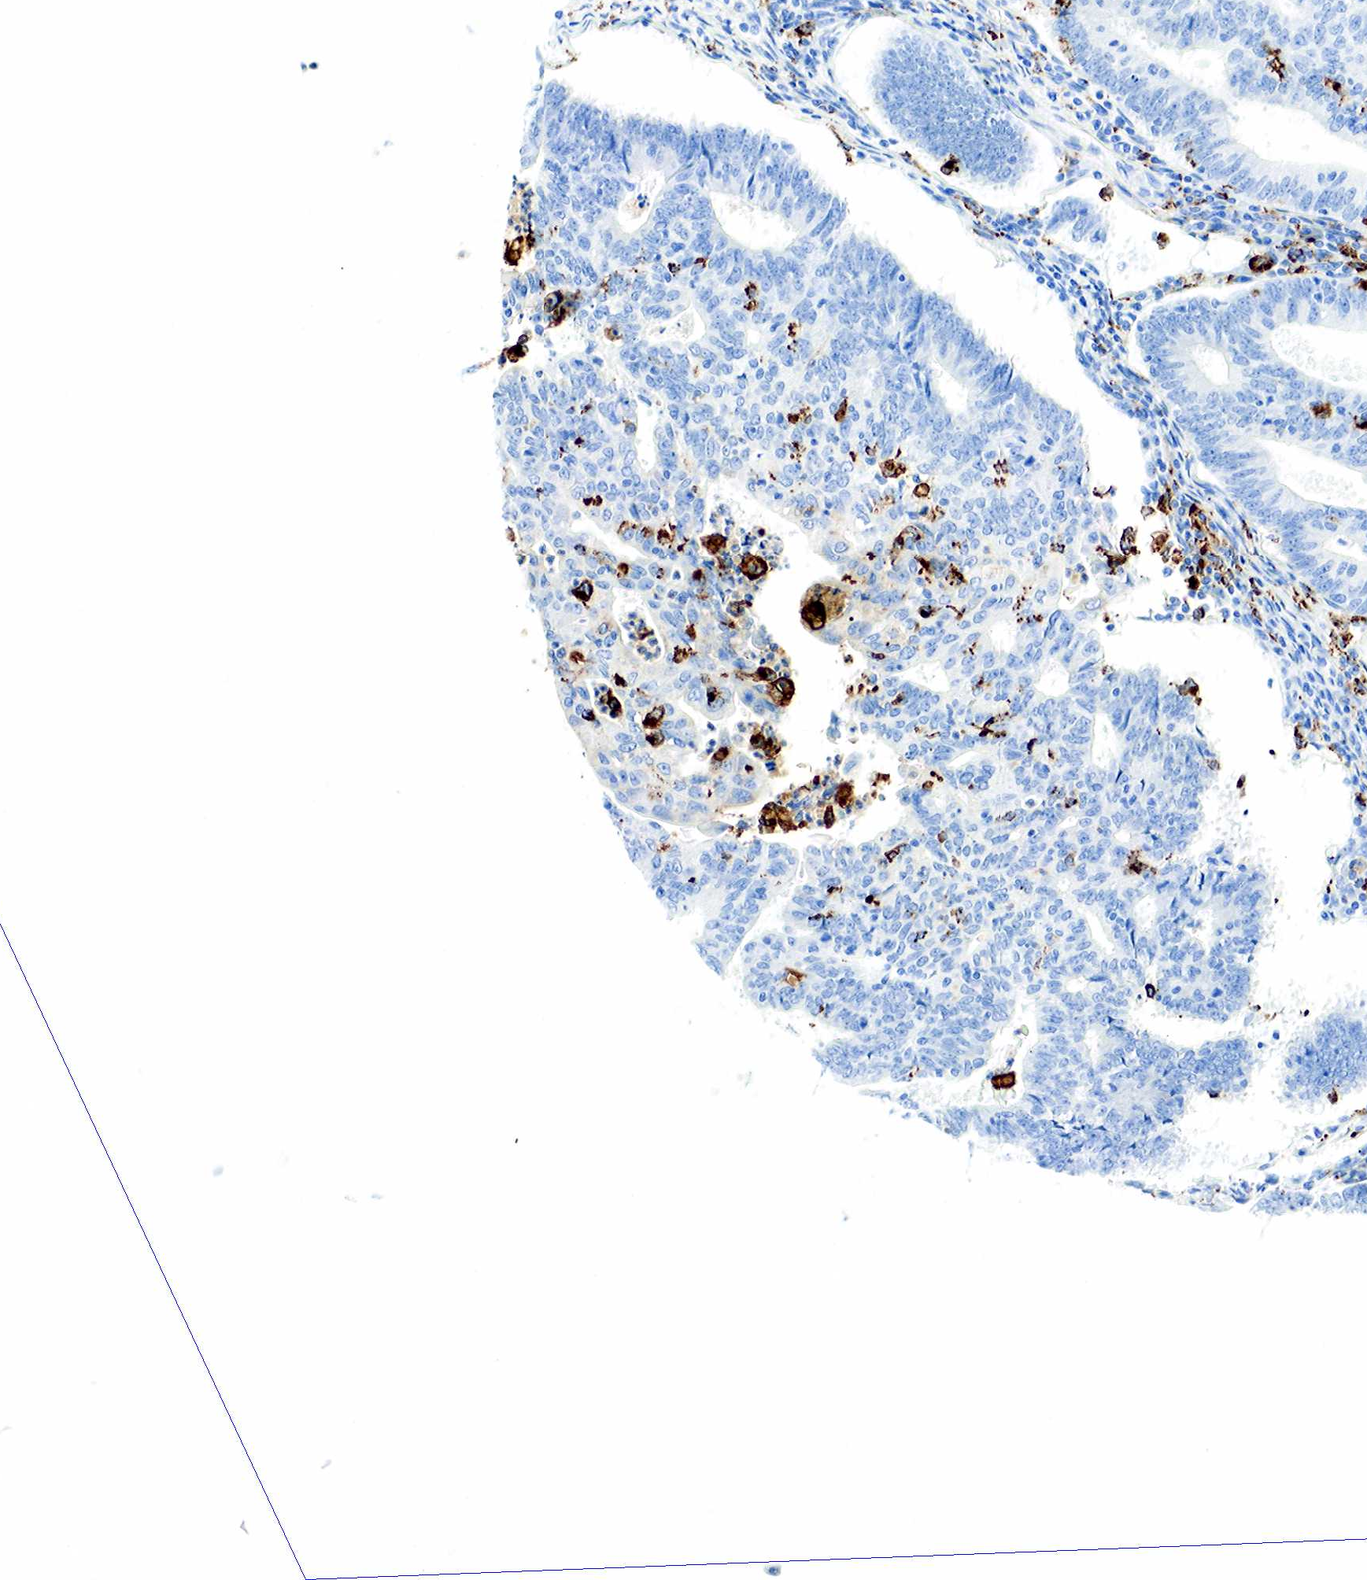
{"staining": {"intensity": "negative", "quantity": "none", "location": "none"}, "tissue": "endometrial cancer", "cell_type": "Tumor cells", "image_type": "cancer", "snomed": [{"axis": "morphology", "description": "Adenocarcinoma, NOS"}, {"axis": "topography", "description": "Endometrium"}], "caption": "Human endometrial adenocarcinoma stained for a protein using IHC reveals no expression in tumor cells.", "gene": "CD68", "patient": {"sex": "female", "age": 60}}